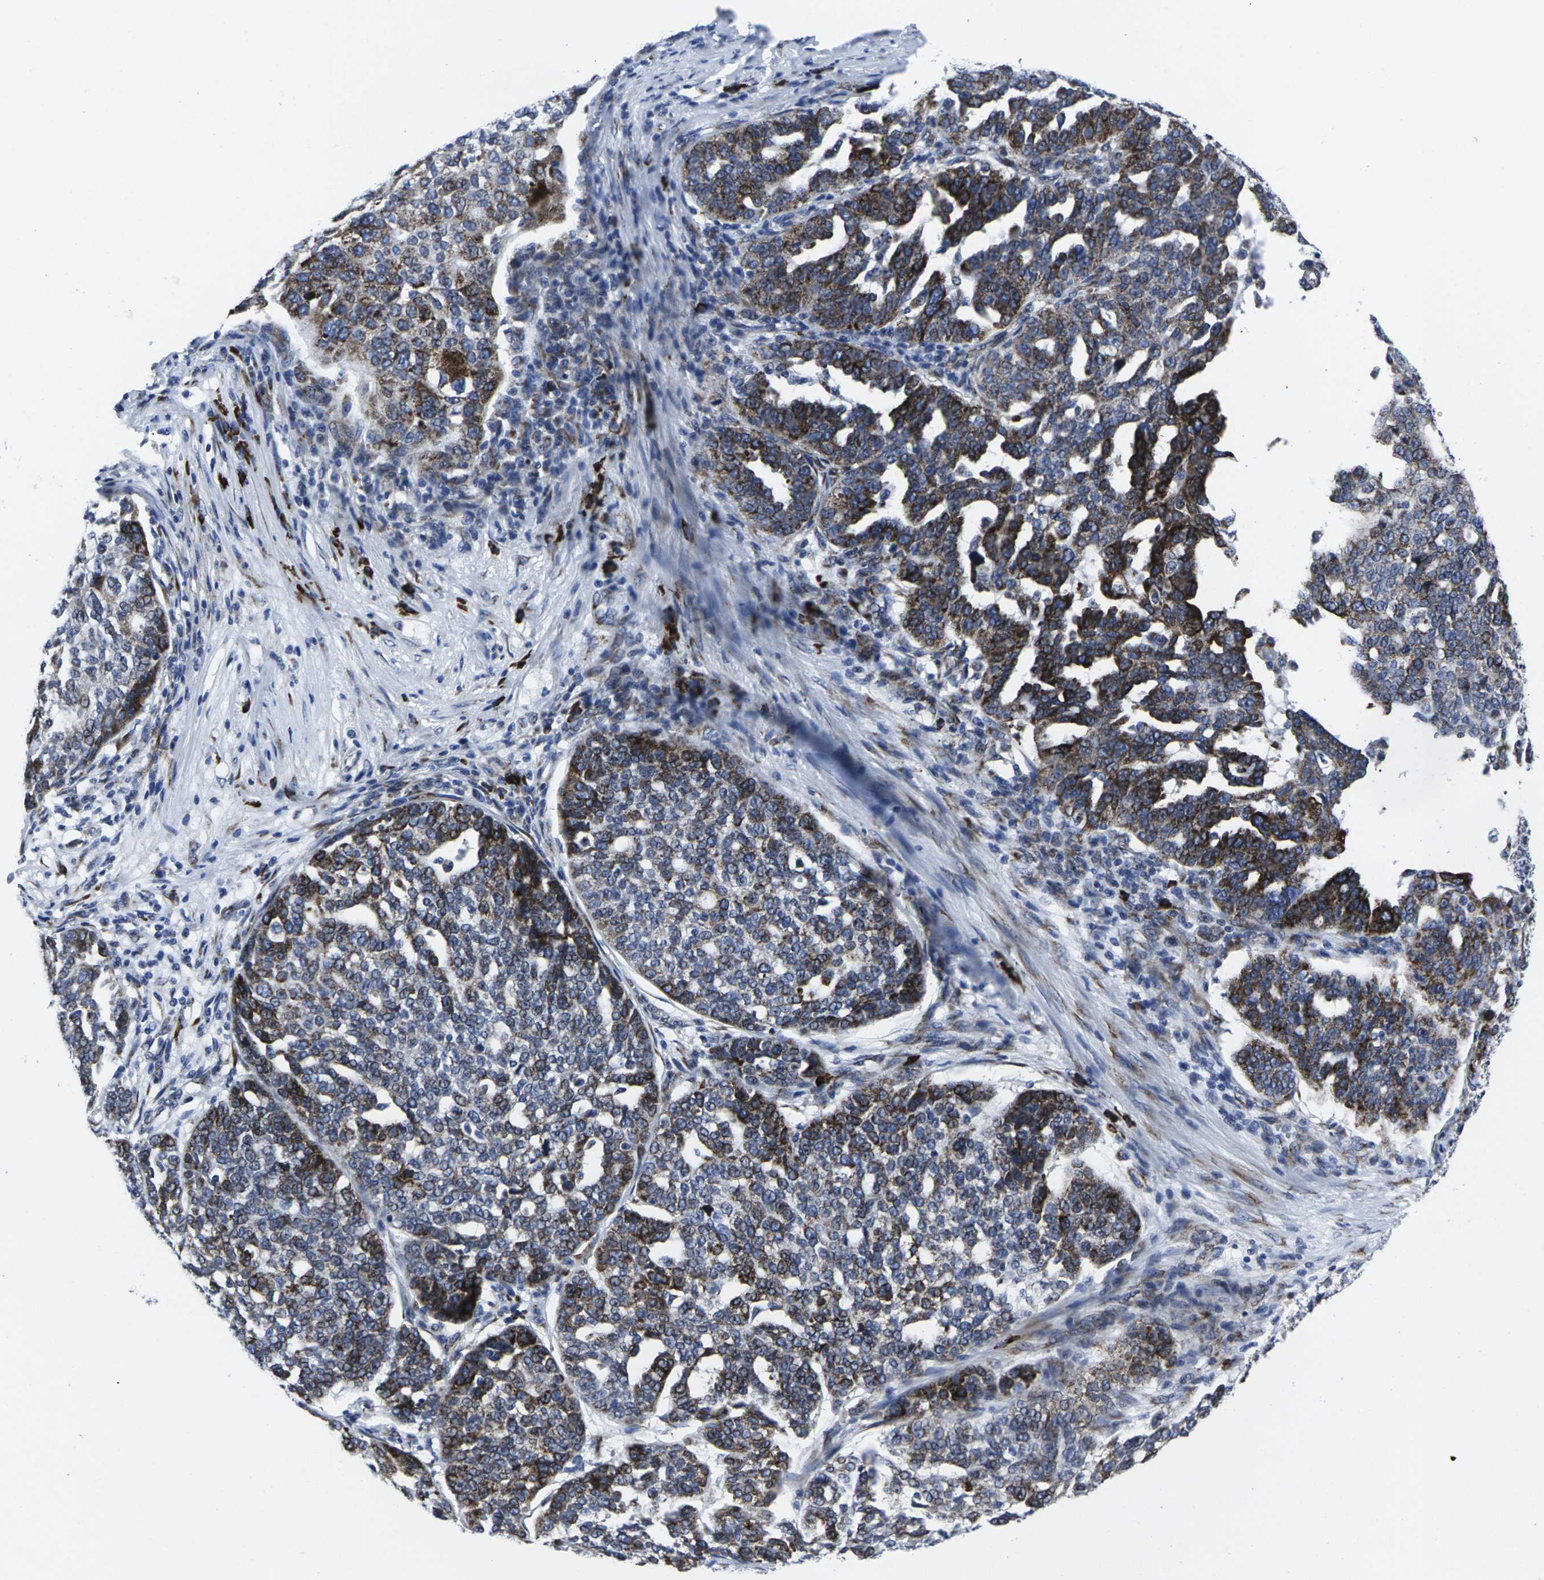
{"staining": {"intensity": "strong", "quantity": ">75%", "location": "cytoplasmic/membranous"}, "tissue": "ovarian cancer", "cell_type": "Tumor cells", "image_type": "cancer", "snomed": [{"axis": "morphology", "description": "Cystadenocarcinoma, serous, NOS"}, {"axis": "topography", "description": "Ovary"}], "caption": "The micrograph reveals immunohistochemical staining of serous cystadenocarcinoma (ovarian). There is strong cytoplasmic/membranous staining is identified in approximately >75% of tumor cells. (Stains: DAB (3,3'-diaminobenzidine) in brown, nuclei in blue, Microscopy: brightfield microscopy at high magnification).", "gene": "RPN1", "patient": {"sex": "female", "age": 59}}